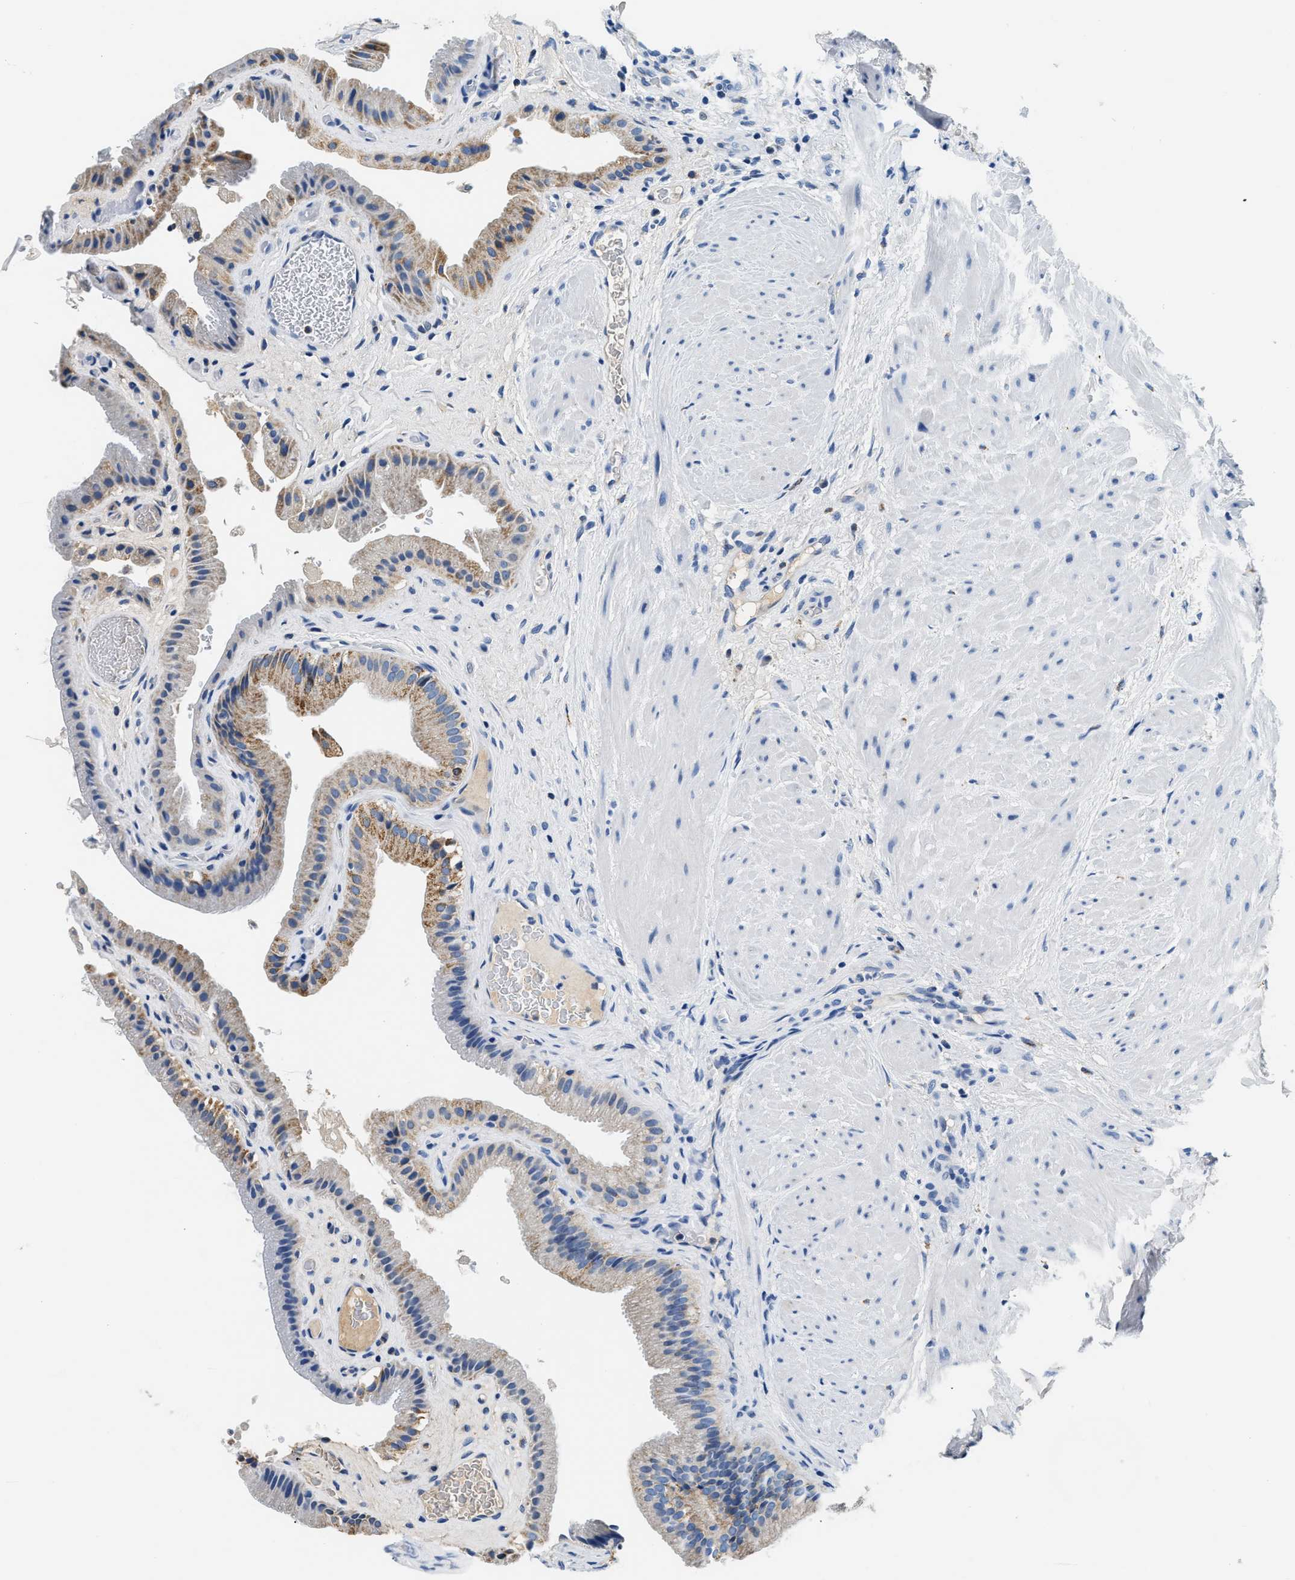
{"staining": {"intensity": "moderate", "quantity": ">75%", "location": "cytoplasmic/membranous"}, "tissue": "gallbladder", "cell_type": "Glandular cells", "image_type": "normal", "snomed": [{"axis": "morphology", "description": "Normal tissue, NOS"}, {"axis": "topography", "description": "Gallbladder"}], "caption": "This image exhibits immunohistochemistry (IHC) staining of unremarkable gallbladder, with medium moderate cytoplasmic/membranous positivity in about >75% of glandular cells.", "gene": "PCK2", "patient": {"sex": "male", "age": 49}}